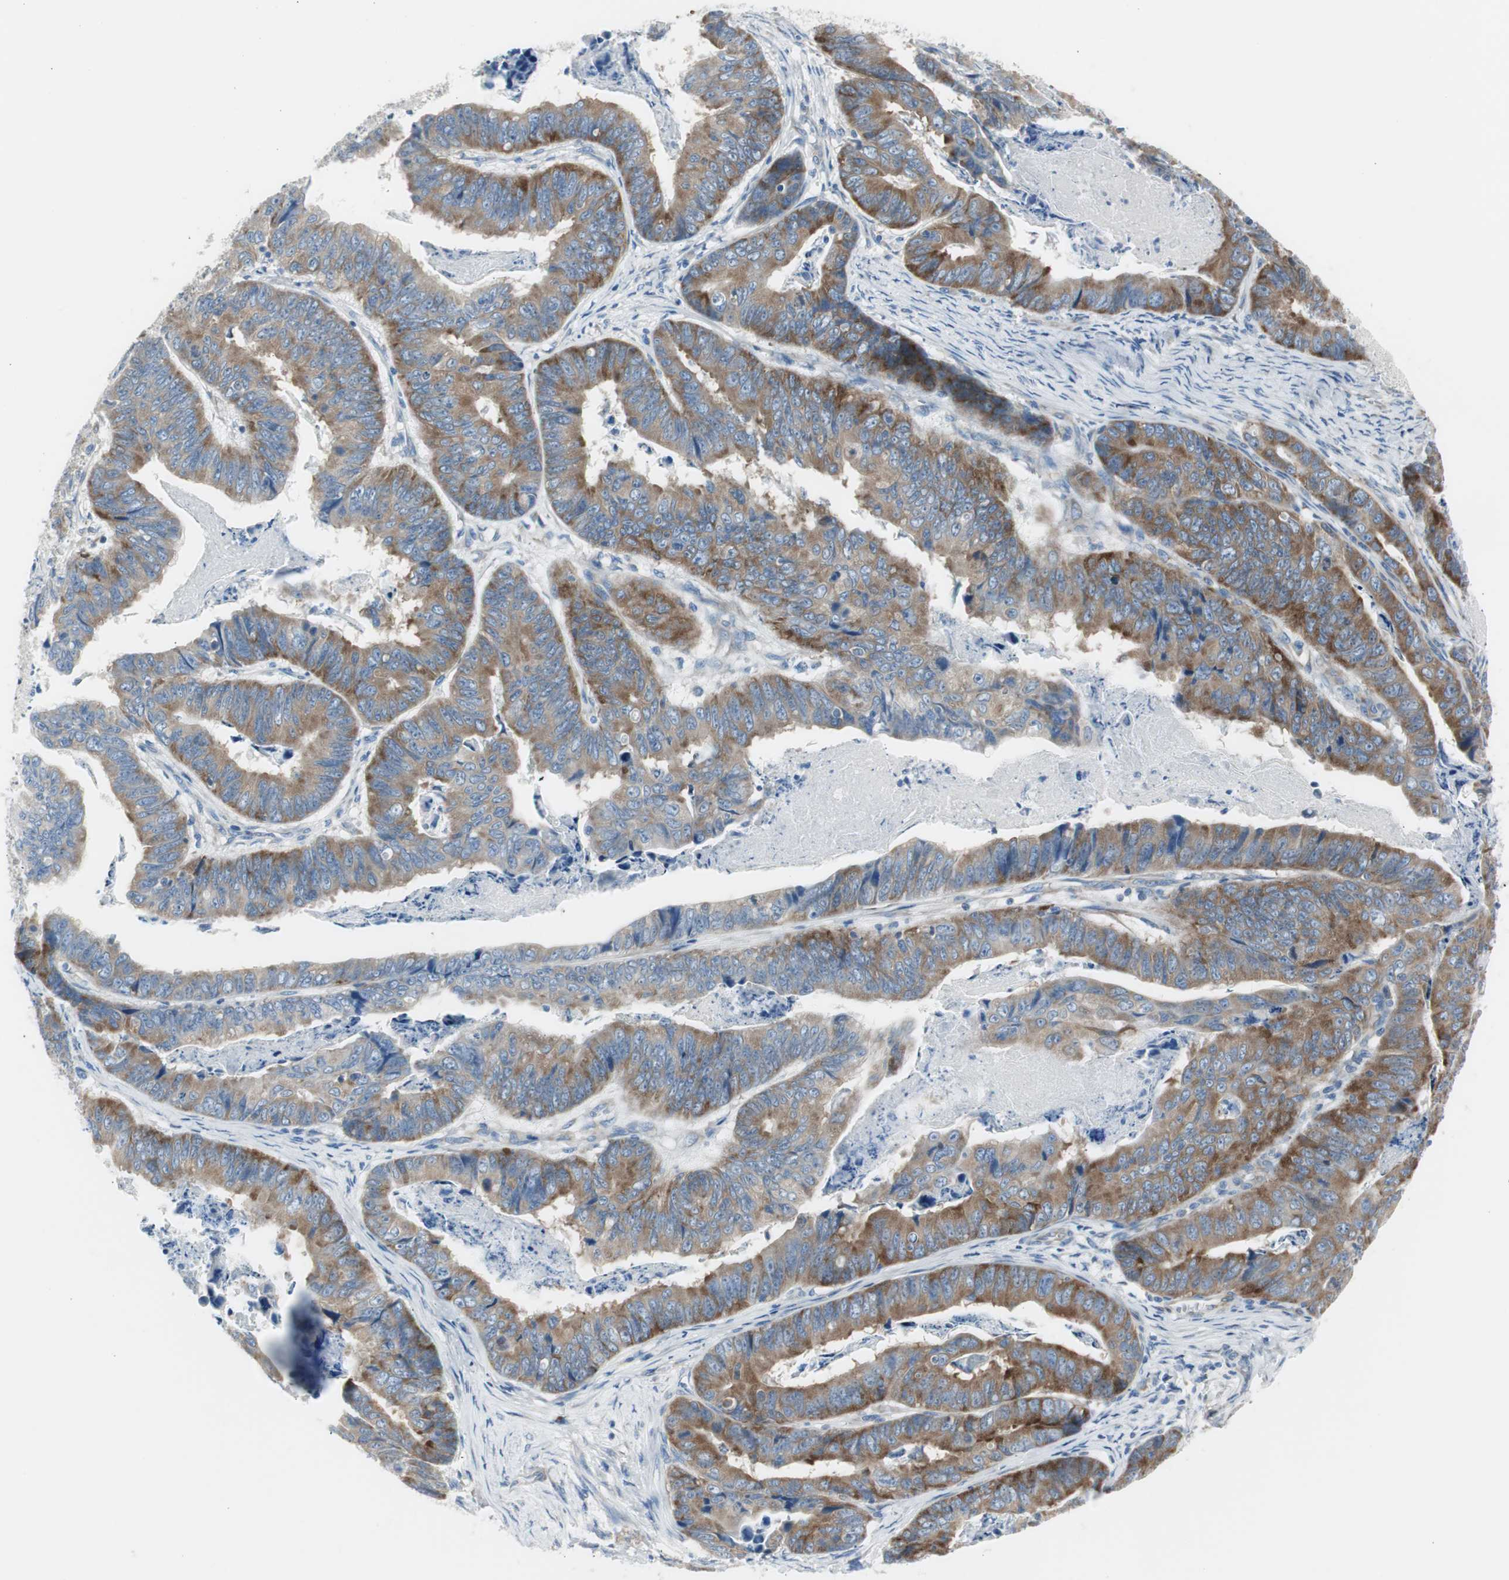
{"staining": {"intensity": "strong", "quantity": ">75%", "location": "cytoplasmic/membranous"}, "tissue": "stomach cancer", "cell_type": "Tumor cells", "image_type": "cancer", "snomed": [{"axis": "morphology", "description": "Adenocarcinoma, NOS"}, {"axis": "topography", "description": "Stomach, lower"}], "caption": "The immunohistochemical stain labels strong cytoplasmic/membranous positivity in tumor cells of adenocarcinoma (stomach) tissue. (brown staining indicates protein expression, while blue staining denotes nuclei).", "gene": "RPS12", "patient": {"sex": "male", "age": 77}}